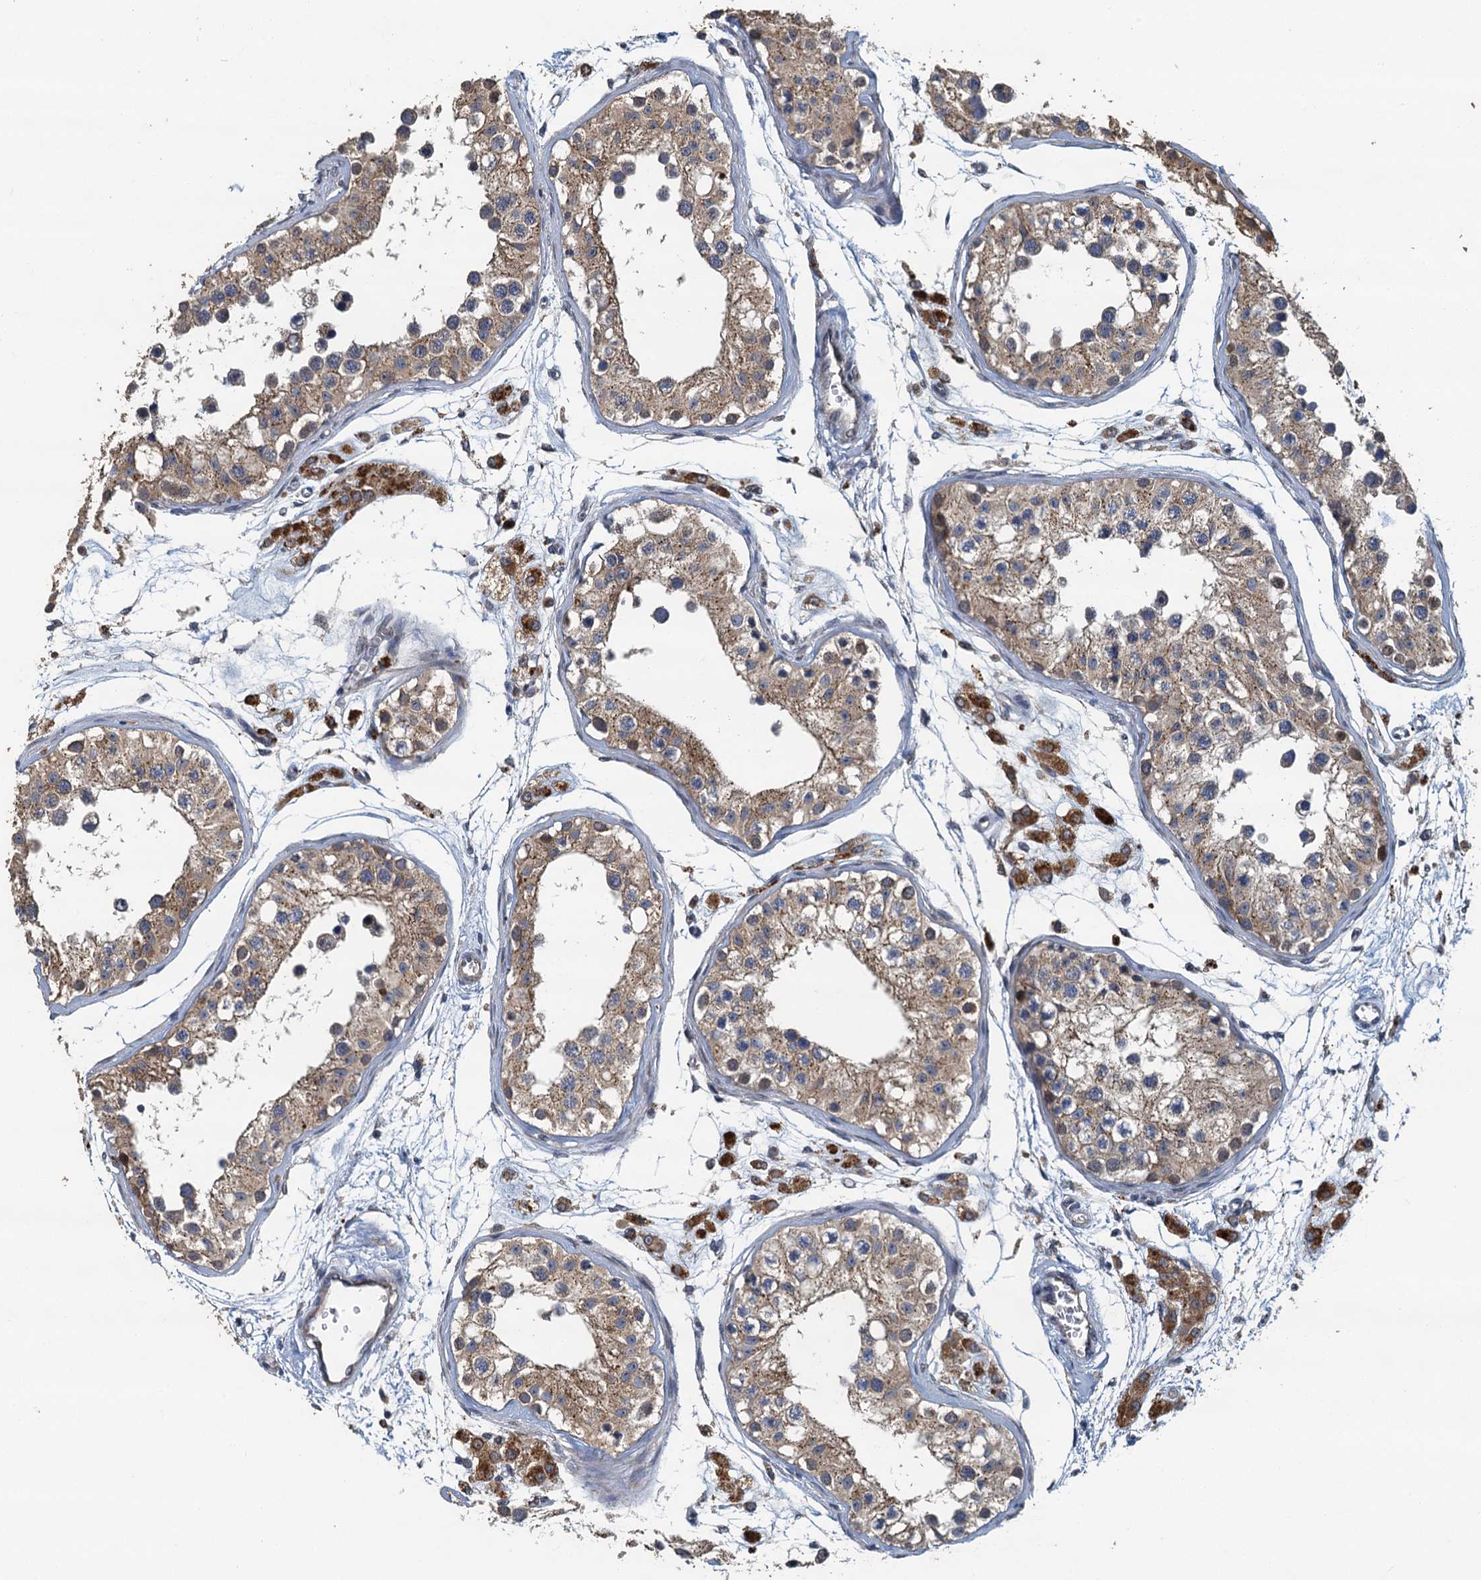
{"staining": {"intensity": "weak", "quantity": "25%-75%", "location": "cytoplasmic/membranous"}, "tissue": "testis", "cell_type": "Cells in seminiferous ducts", "image_type": "normal", "snomed": [{"axis": "morphology", "description": "Normal tissue, NOS"}, {"axis": "morphology", "description": "Adenocarcinoma, metastatic, NOS"}, {"axis": "topography", "description": "Testis"}], "caption": "Testis stained for a protein exhibits weak cytoplasmic/membranous positivity in cells in seminiferous ducts.", "gene": "AGRN", "patient": {"sex": "male", "age": 26}}